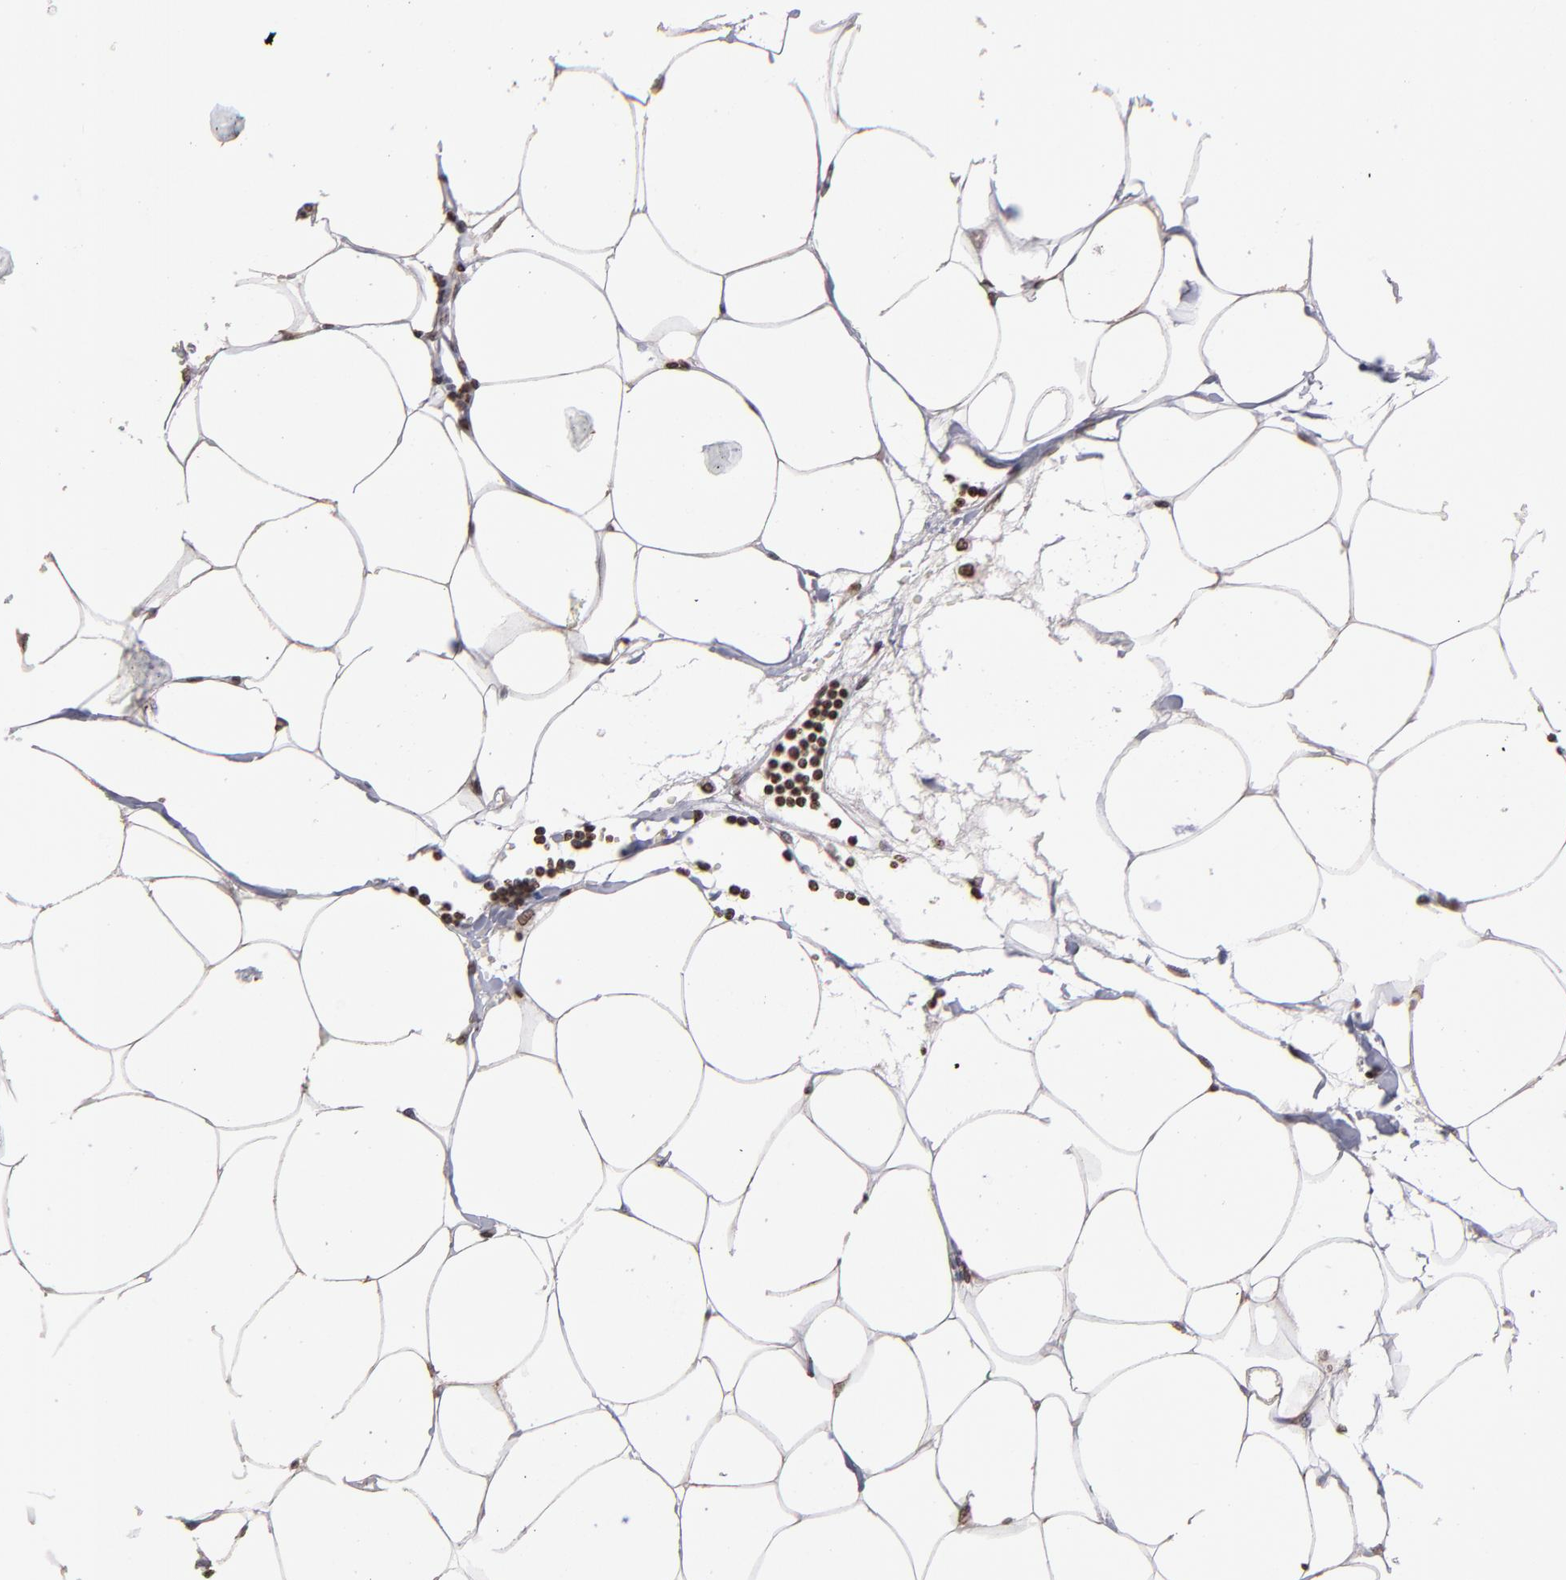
{"staining": {"intensity": "moderate", "quantity": ">75%", "location": "nuclear"}, "tissue": "adipose tissue", "cell_type": "Adipocytes", "image_type": "normal", "snomed": [{"axis": "morphology", "description": "Normal tissue, NOS"}, {"axis": "morphology", "description": "Adenocarcinoma, NOS"}, {"axis": "topography", "description": "Colon"}, {"axis": "topography", "description": "Peripheral nerve tissue"}], "caption": "A high-resolution photomicrograph shows IHC staining of unremarkable adipose tissue, which reveals moderate nuclear expression in about >75% of adipocytes. The protein of interest is shown in brown color, while the nuclei are stained blue.", "gene": "CSDC2", "patient": {"sex": "male", "age": 14}}